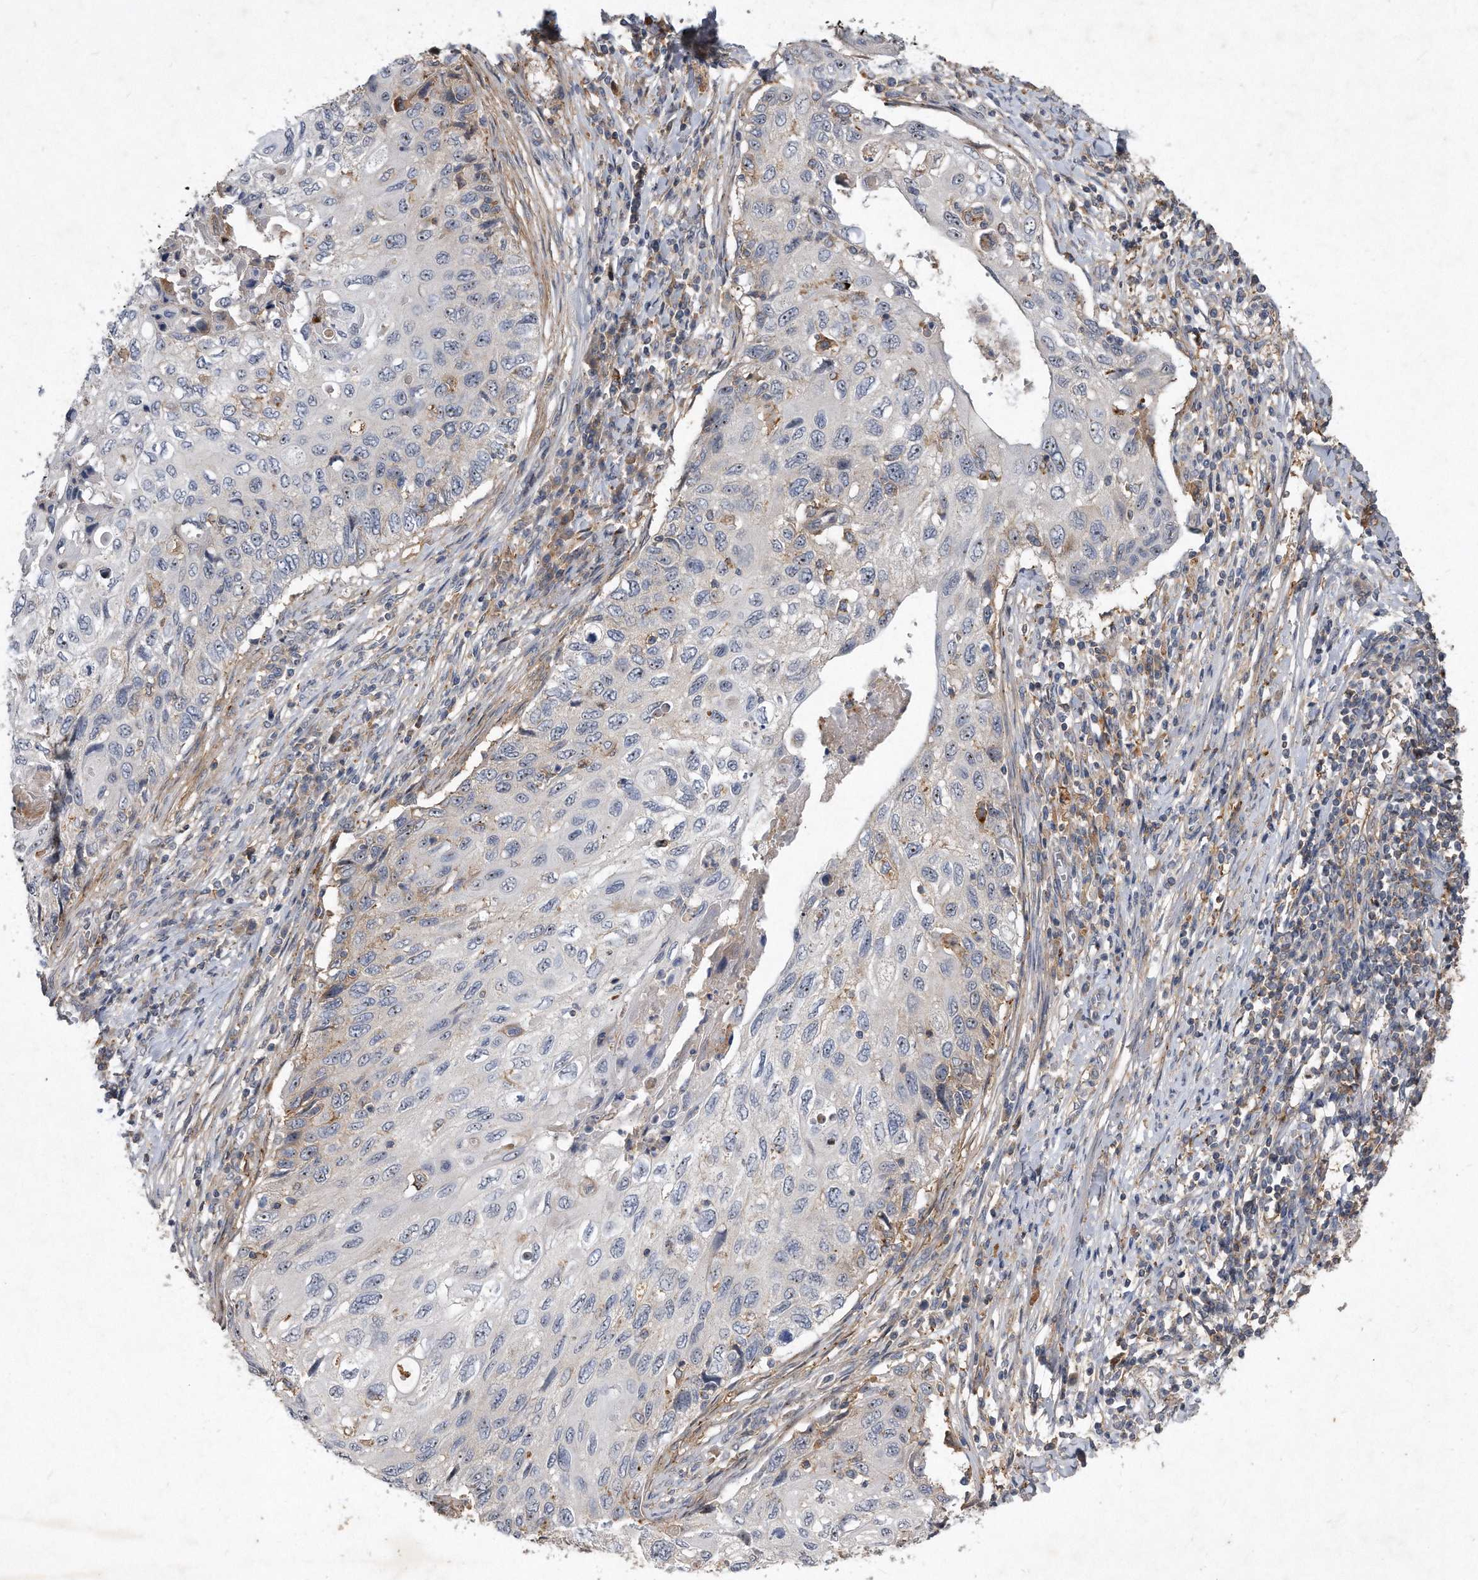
{"staining": {"intensity": "weak", "quantity": "<25%", "location": "cytoplasmic/membranous"}, "tissue": "cervical cancer", "cell_type": "Tumor cells", "image_type": "cancer", "snomed": [{"axis": "morphology", "description": "Squamous cell carcinoma, NOS"}, {"axis": "topography", "description": "Cervix"}], "caption": "Immunohistochemistry (IHC) histopathology image of human cervical squamous cell carcinoma stained for a protein (brown), which displays no staining in tumor cells. (Immunohistochemistry (IHC), brightfield microscopy, high magnification).", "gene": "PGBD2", "patient": {"sex": "female", "age": 70}}